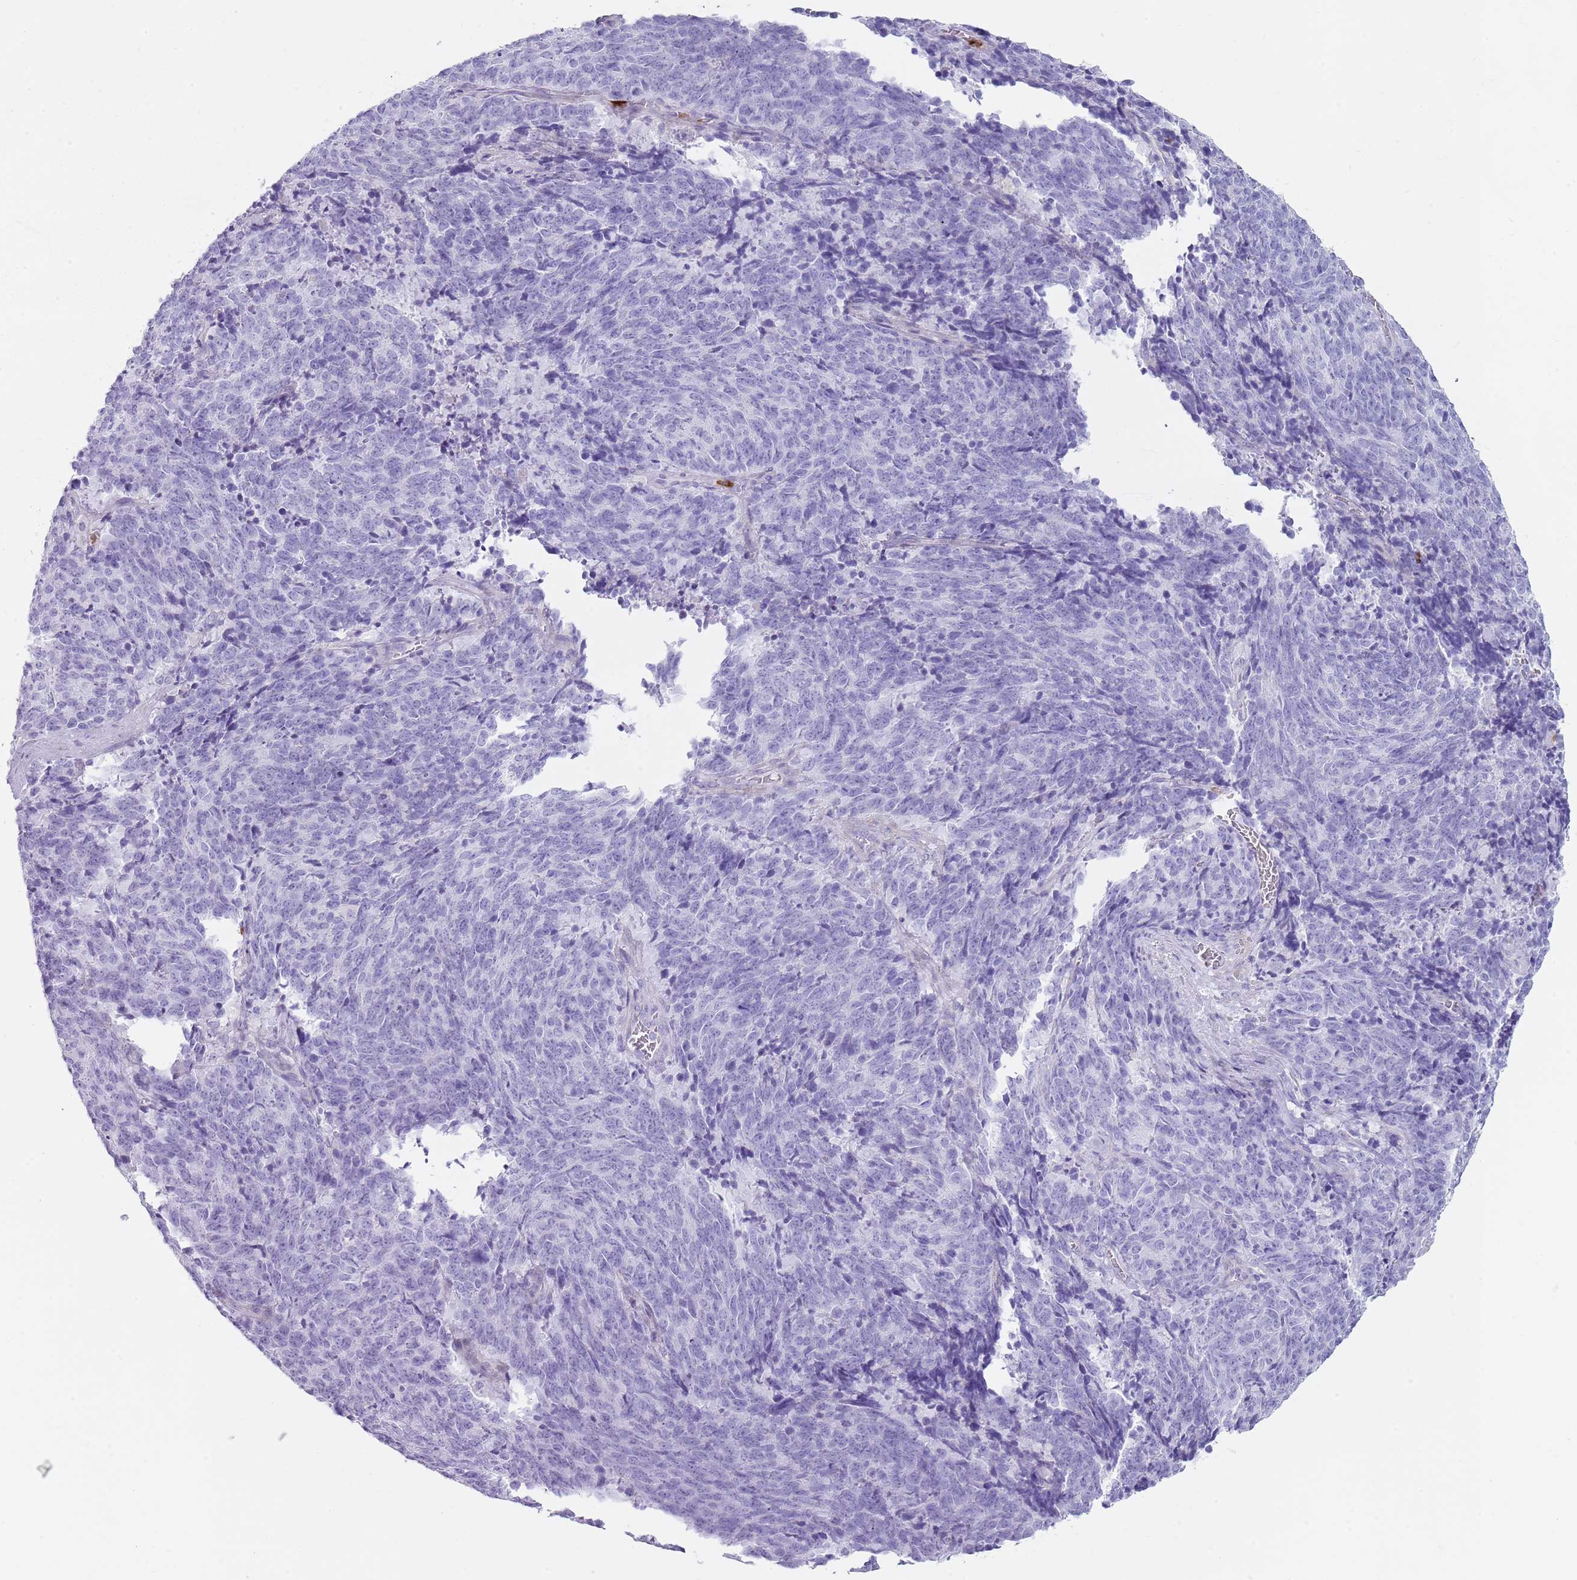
{"staining": {"intensity": "negative", "quantity": "none", "location": "none"}, "tissue": "cervical cancer", "cell_type": "Tumor cells", "image_type": "cancer", "snomed": [{"axis": "morphology", "description": "Squamous cell carcinoma, NOS"}, {"axis": "topography", "description": "Cervix"}], "caption": "A photomicrograph of squamous cell carcinoma (cervical) stained for a protein exhibits no brown staining in tumor cells.", "gene": "CD177", "patient": {"sex": "female", "age": 29}}